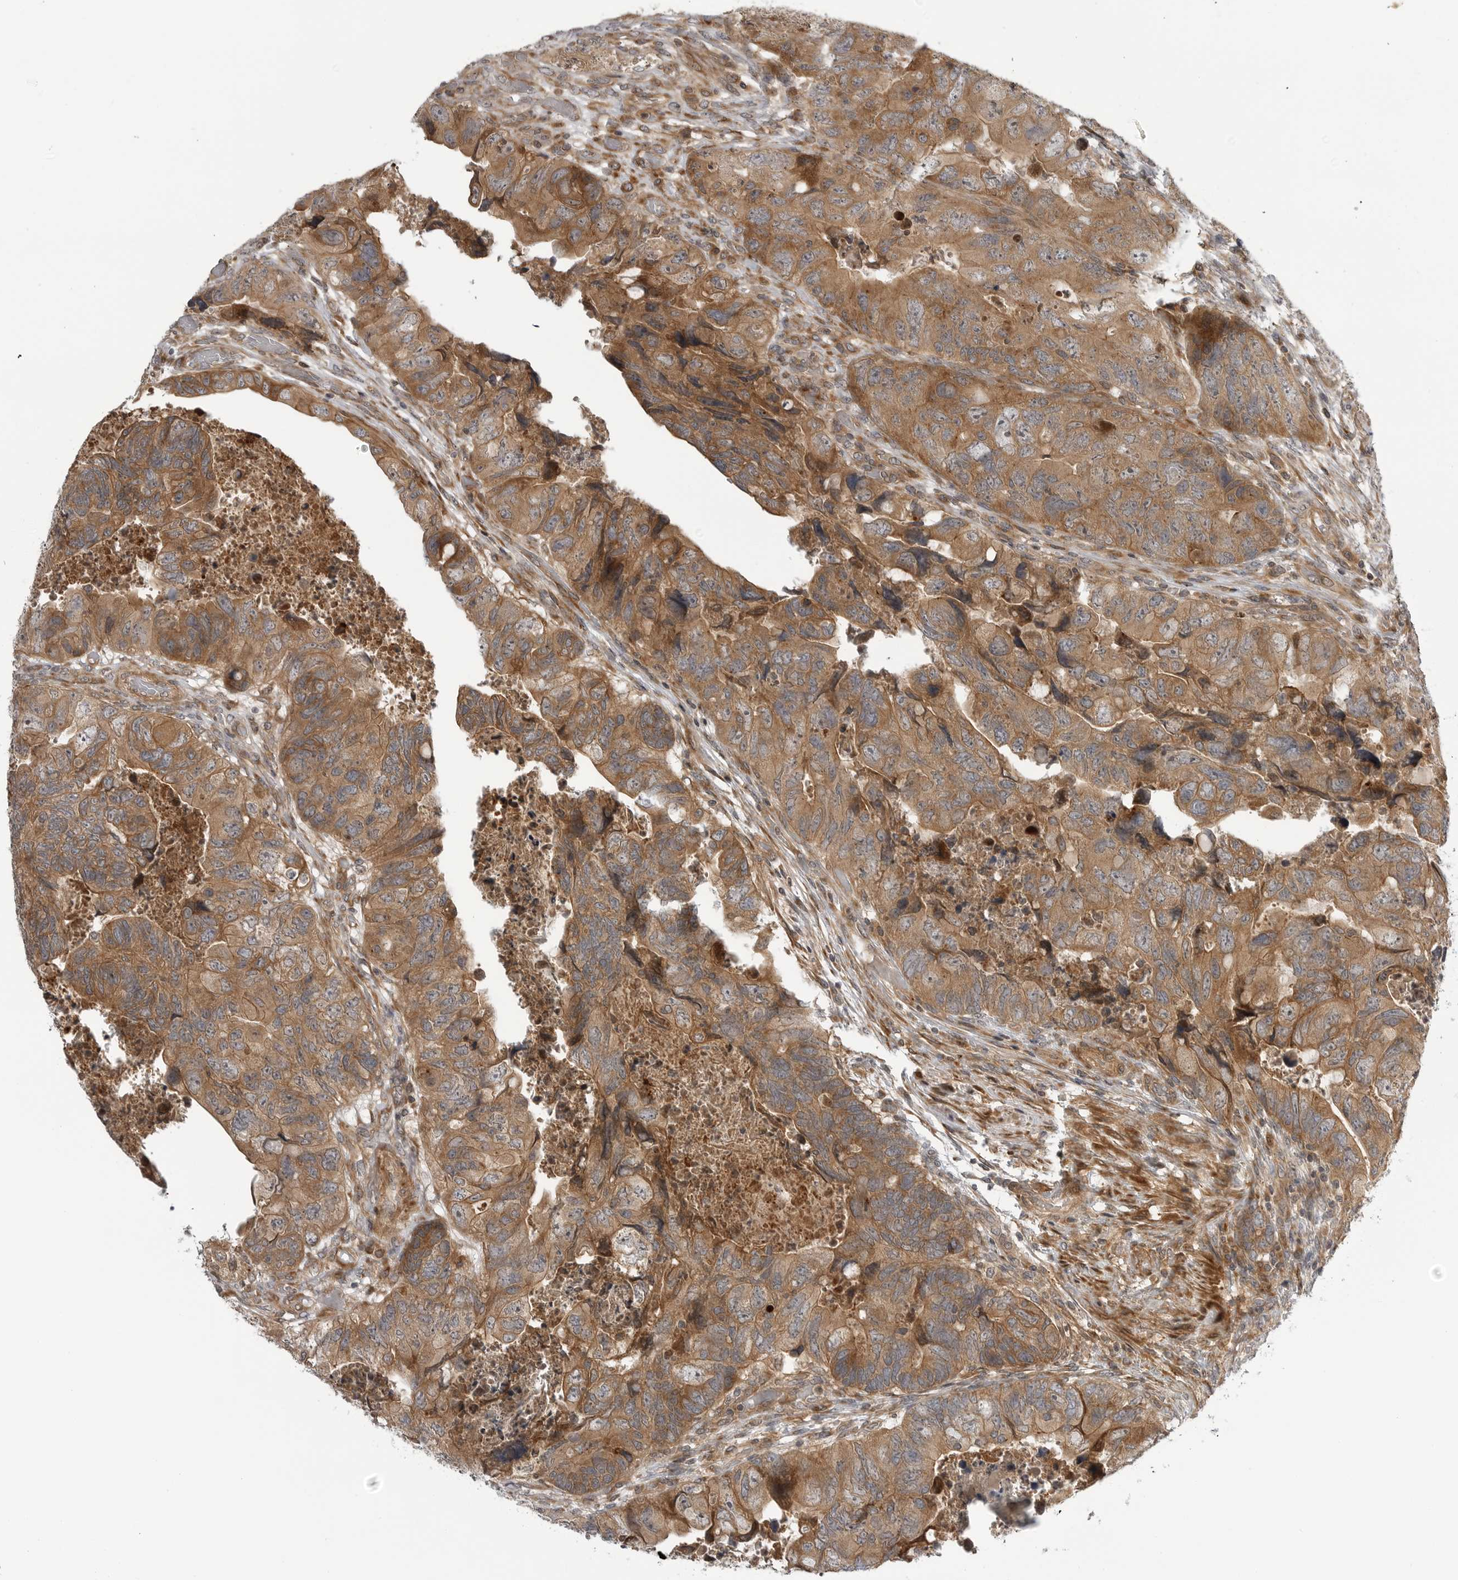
{"staining": {"intensity": "moderate", "quantity": ">75%", "location": "cytoplasmic/membranous"}, "tissue": "colorectal cancer", "cell_type": "Tumor cells", "image_type": "cancer", "snomed": [{"axis": "morphology", "description": "Adenocarcinoma, NOS"}, {"axis": "topography", "description": "Rectum"}], "caption": "DAB (3,3'-diaminobenzidine) immunohistochemical staining of colorectal adenocarcinoma reveals moderate cytoplasmic/membranous protein staining in approximately >75% of tumor cells.", "gene": "LRRC45", "patient": {"sex": "male", "age": 63}}